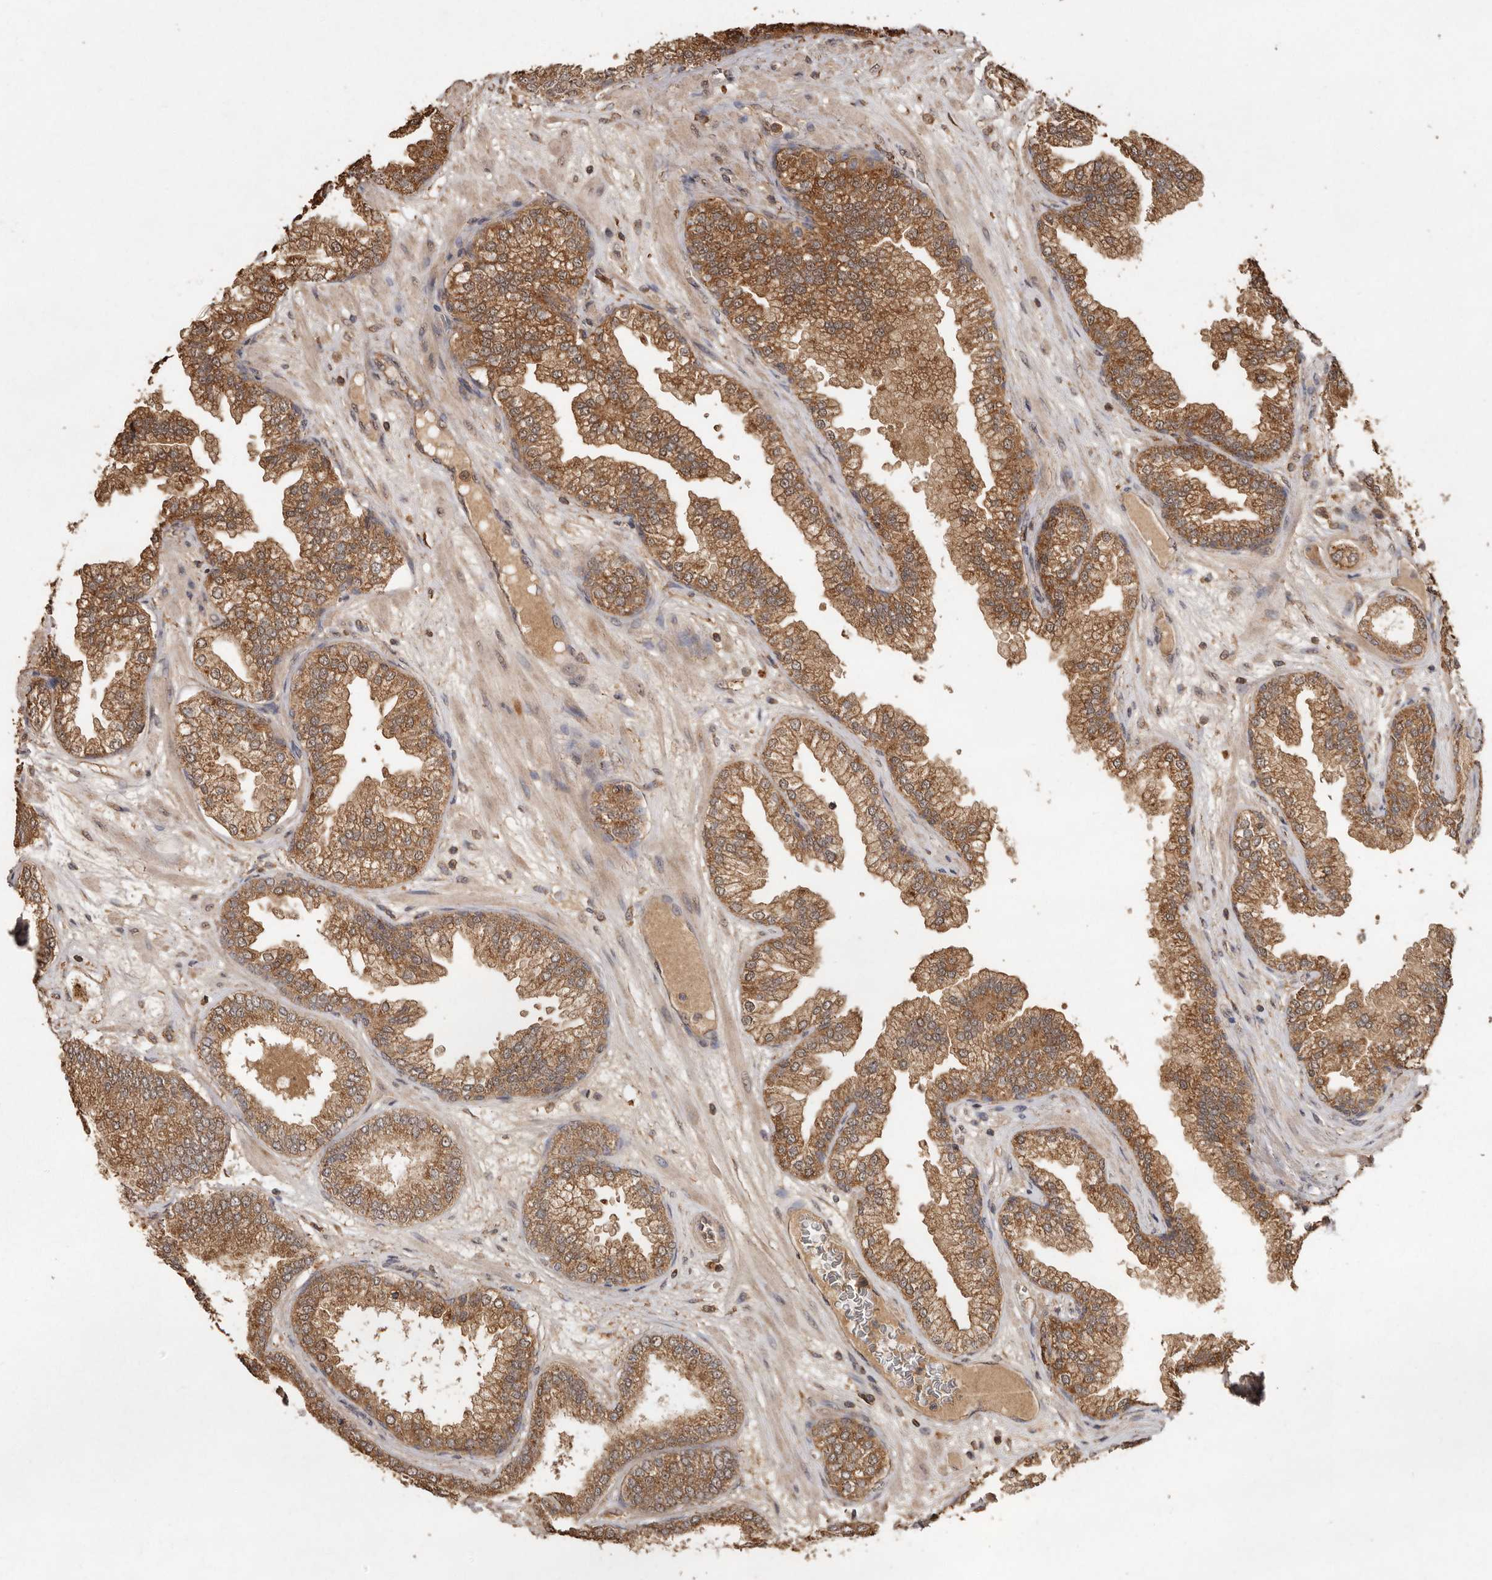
{"staining": {"intensity": "moderate", "quantity": ">75%", "location": "cytoplasmic/membranous"}, "tissue": "prostate cancer", "cell_type": "Tumor cells", "image_type": "cancer", "snomed": [{"axis": "morphology", "description": "Adenocarcinoma, High grade"}, {"axis": "topography", "description": "Prostate"}], "caption": "Protein expression analysis of human prostate high-grade adenocarcinoma reveals moderate cytoplasmic/membranous expression in approximately >75% of tumor cells.", "gene": "RWDD1", "patient": {"sex": "male", "age": 58}}